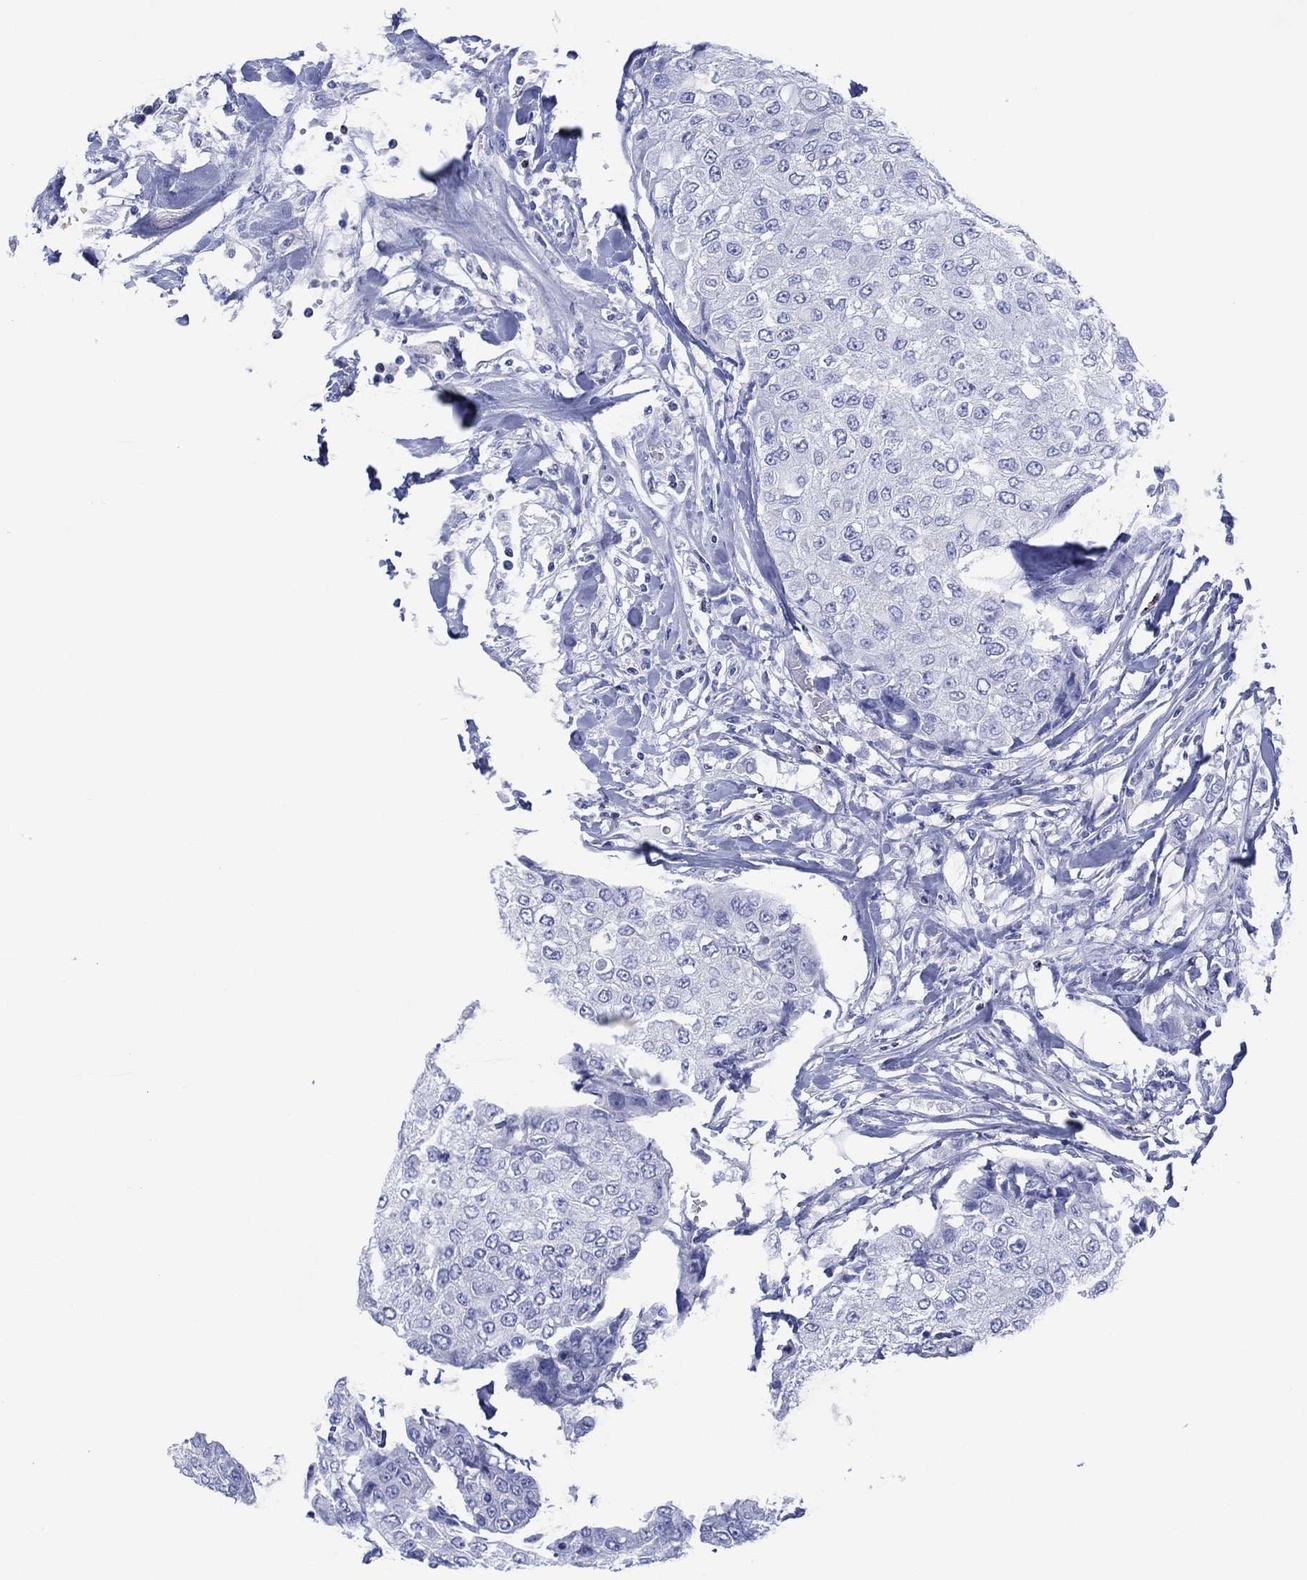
{"staining": {"intensity": "negative", "quantity": "none", "location": "none"}, "tissue": "breast cancer", "cell_type": "Tumor cells", "image_type": "cancer", "snomed": [{"axis": "morphology", "description": "Duct carcinoma"}, {"axis": "topography", "description": "Breast"}], "caption": "Immunohistochemical staining of infiltrating ductal carcinoma (breast) shows no significant staining in tumor cells.", "gene": "DPP4", "patient": {"sex": "female", "age": 27}}